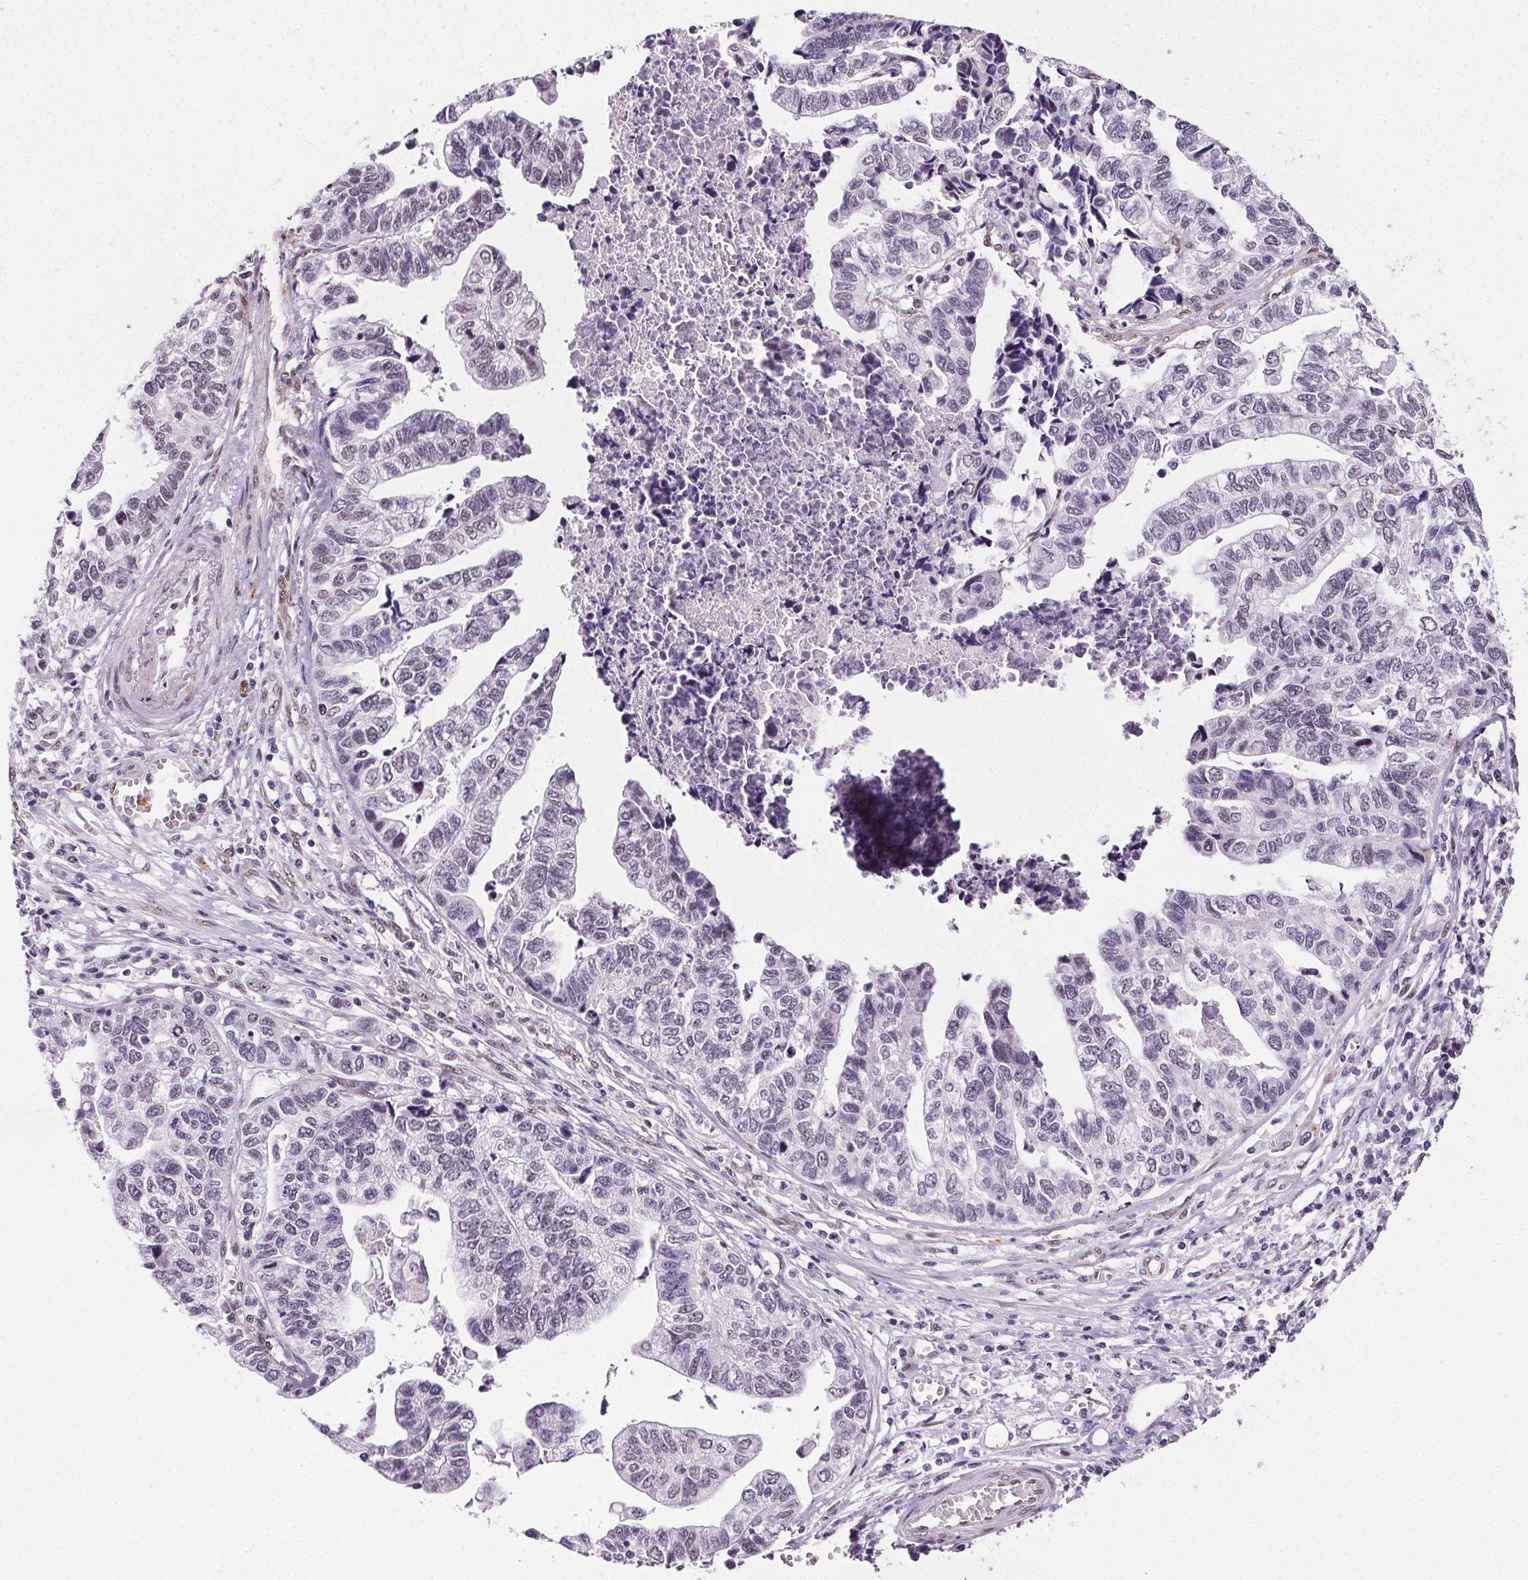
{"staining": {"intensity": "negative", "quantity": "none", "location": "none"}, "tissue": "stomach cancer", "cell_type": "Tumor cells", "image_type": "cancer", "snomed": [{"axis": "morphology", "description": "Adenocarcinoma, NOS"}, {"axis": "topography", "description": "Stomach, upper"}], "caption": "A photomicrograph of human stomach cancer is negative for staining in tumor cells.", "gene": "GP6", "patient": {"sex": "female", "age": 67}}